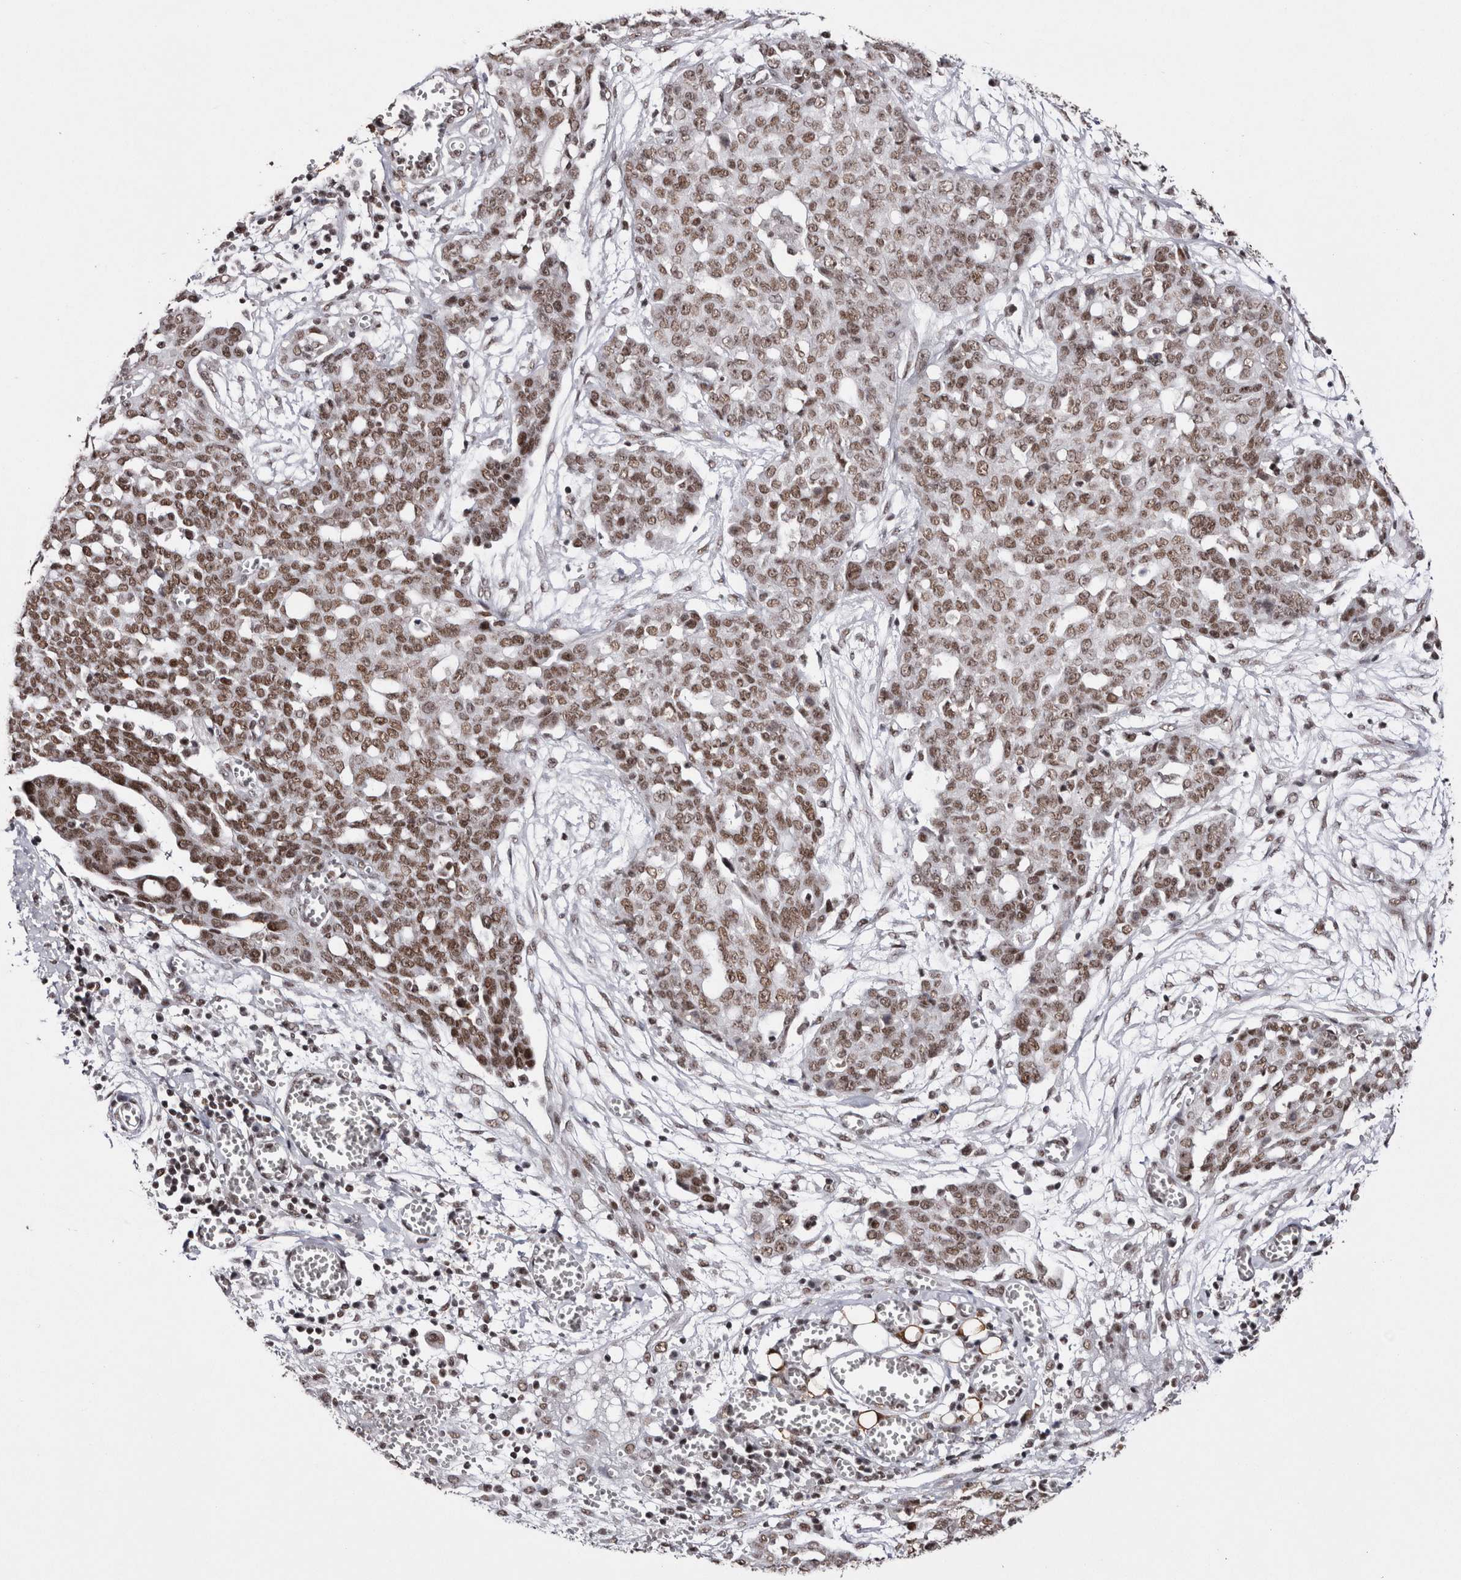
{"staining": {"intensity": "moderate", "quantity": ">75%", "location": "nuclear"}, "tissue": "ovarian cancer", "cell_type": "Tumor cells", "image_type": "cancer", "snomed": [{"axis": "morphology", "description": "Cystadenocarcinoma, serous, NOS"}, {"axis": "topography", "description": "Soft tissue"}, {"axis": "topography", "description": "Ovary"}], "caption": "Ovarian cancer stained with a protein marker reveals moderate staining in tumor cells.", "gene": "SMC1A", "patient": {"sex": "female", "age": 57}}